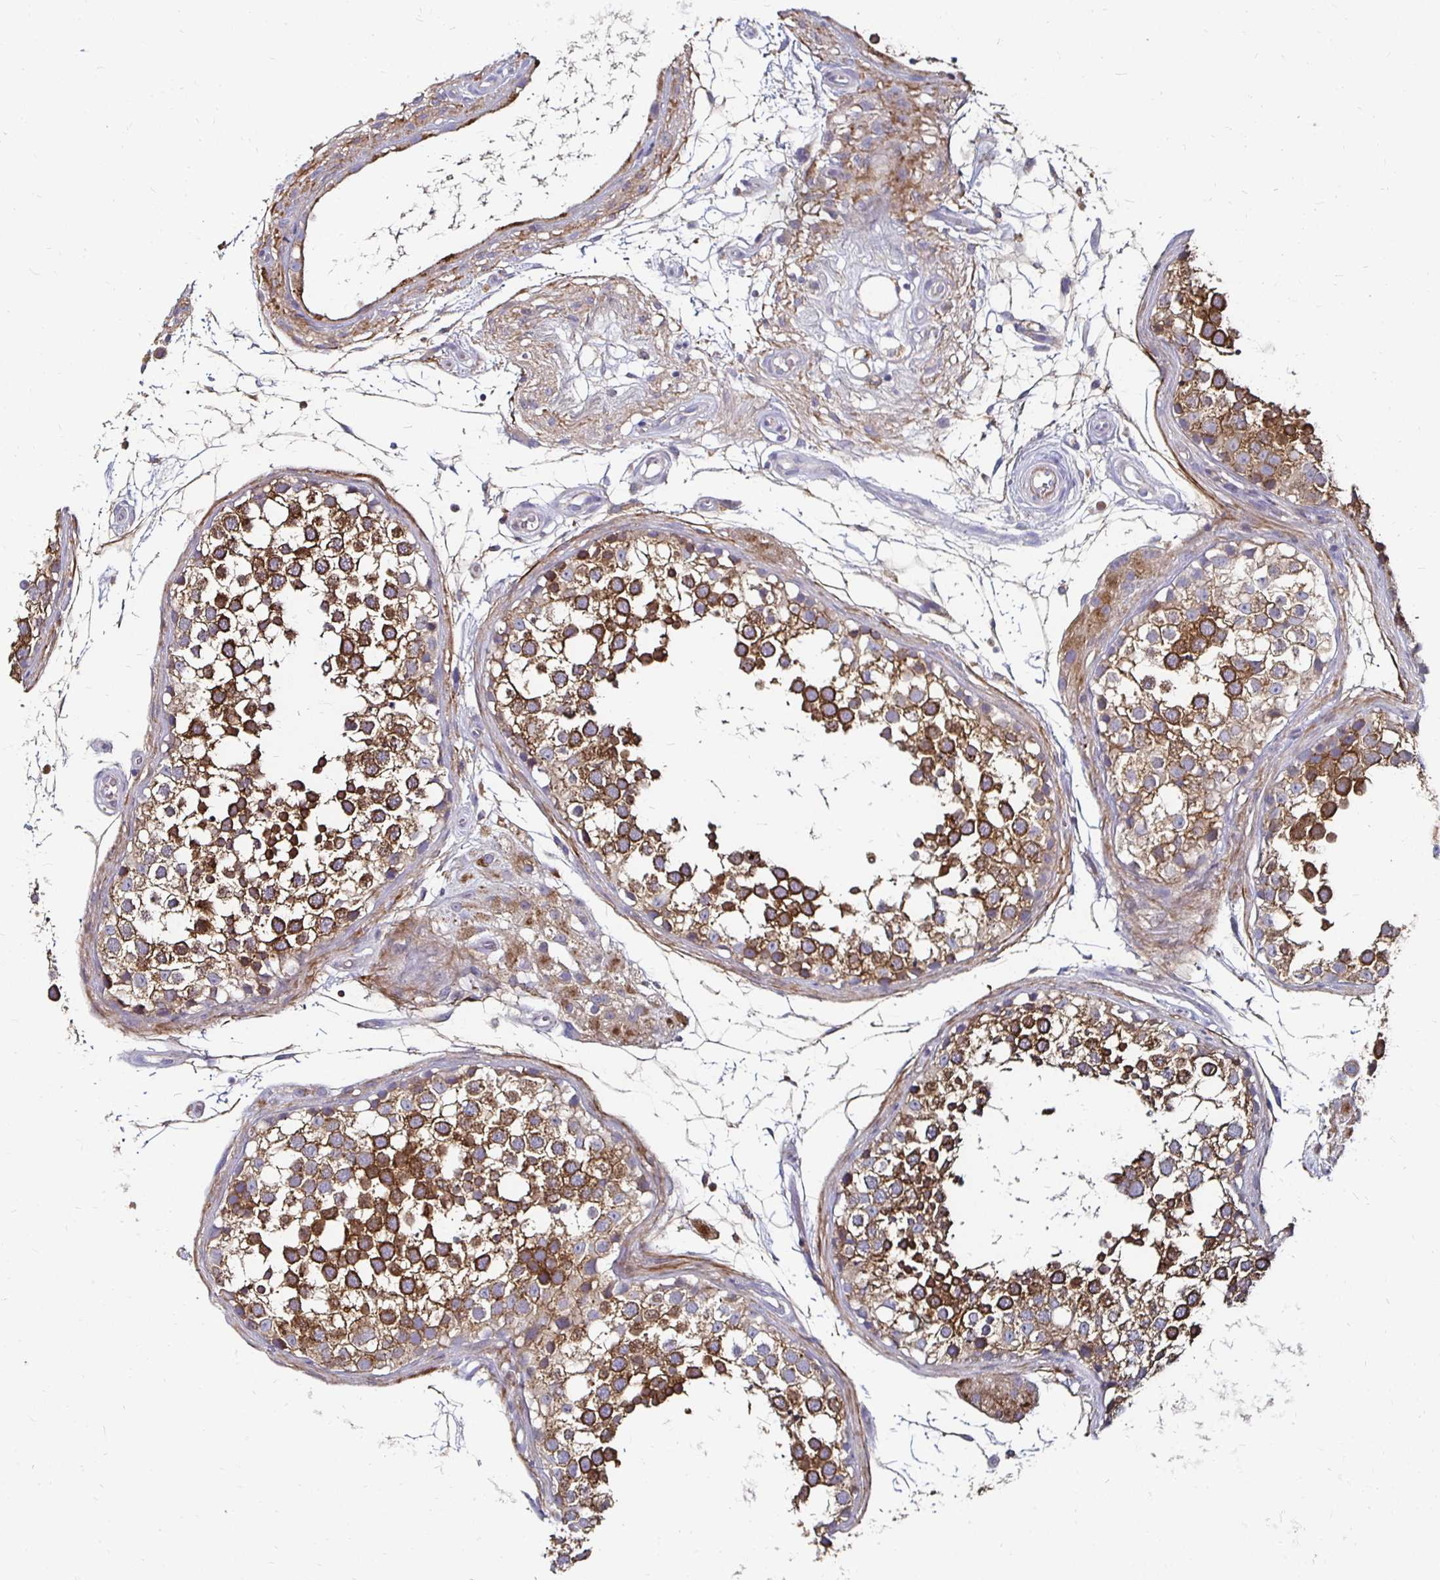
{"staining": {"intensity": "strong", "quantity": ">75%", "location": "cytoplasmic/membranous"}, "tissue": "testis", "cell_type": "Cells in seminiferous ducts", "image_type": "normal", "snomed": [{"axis": "morphology", "description": "Normal tissue, NOS"}, {"axis": "morphology", "description": "Seminoma, NOS"}, {"axis": "topography", "description": "Testis"}], "caption": "Protein staining shows strong cytoplasmic/membranous positivity in approximately >75% of cells in seminiferous ducts in normal testis. Immunohistochemistry (ihc) stains the protein in brown and the nuclei are stained blue.", "gene": "NCSTN", "patient": {"sex": "male", "age": 65}}